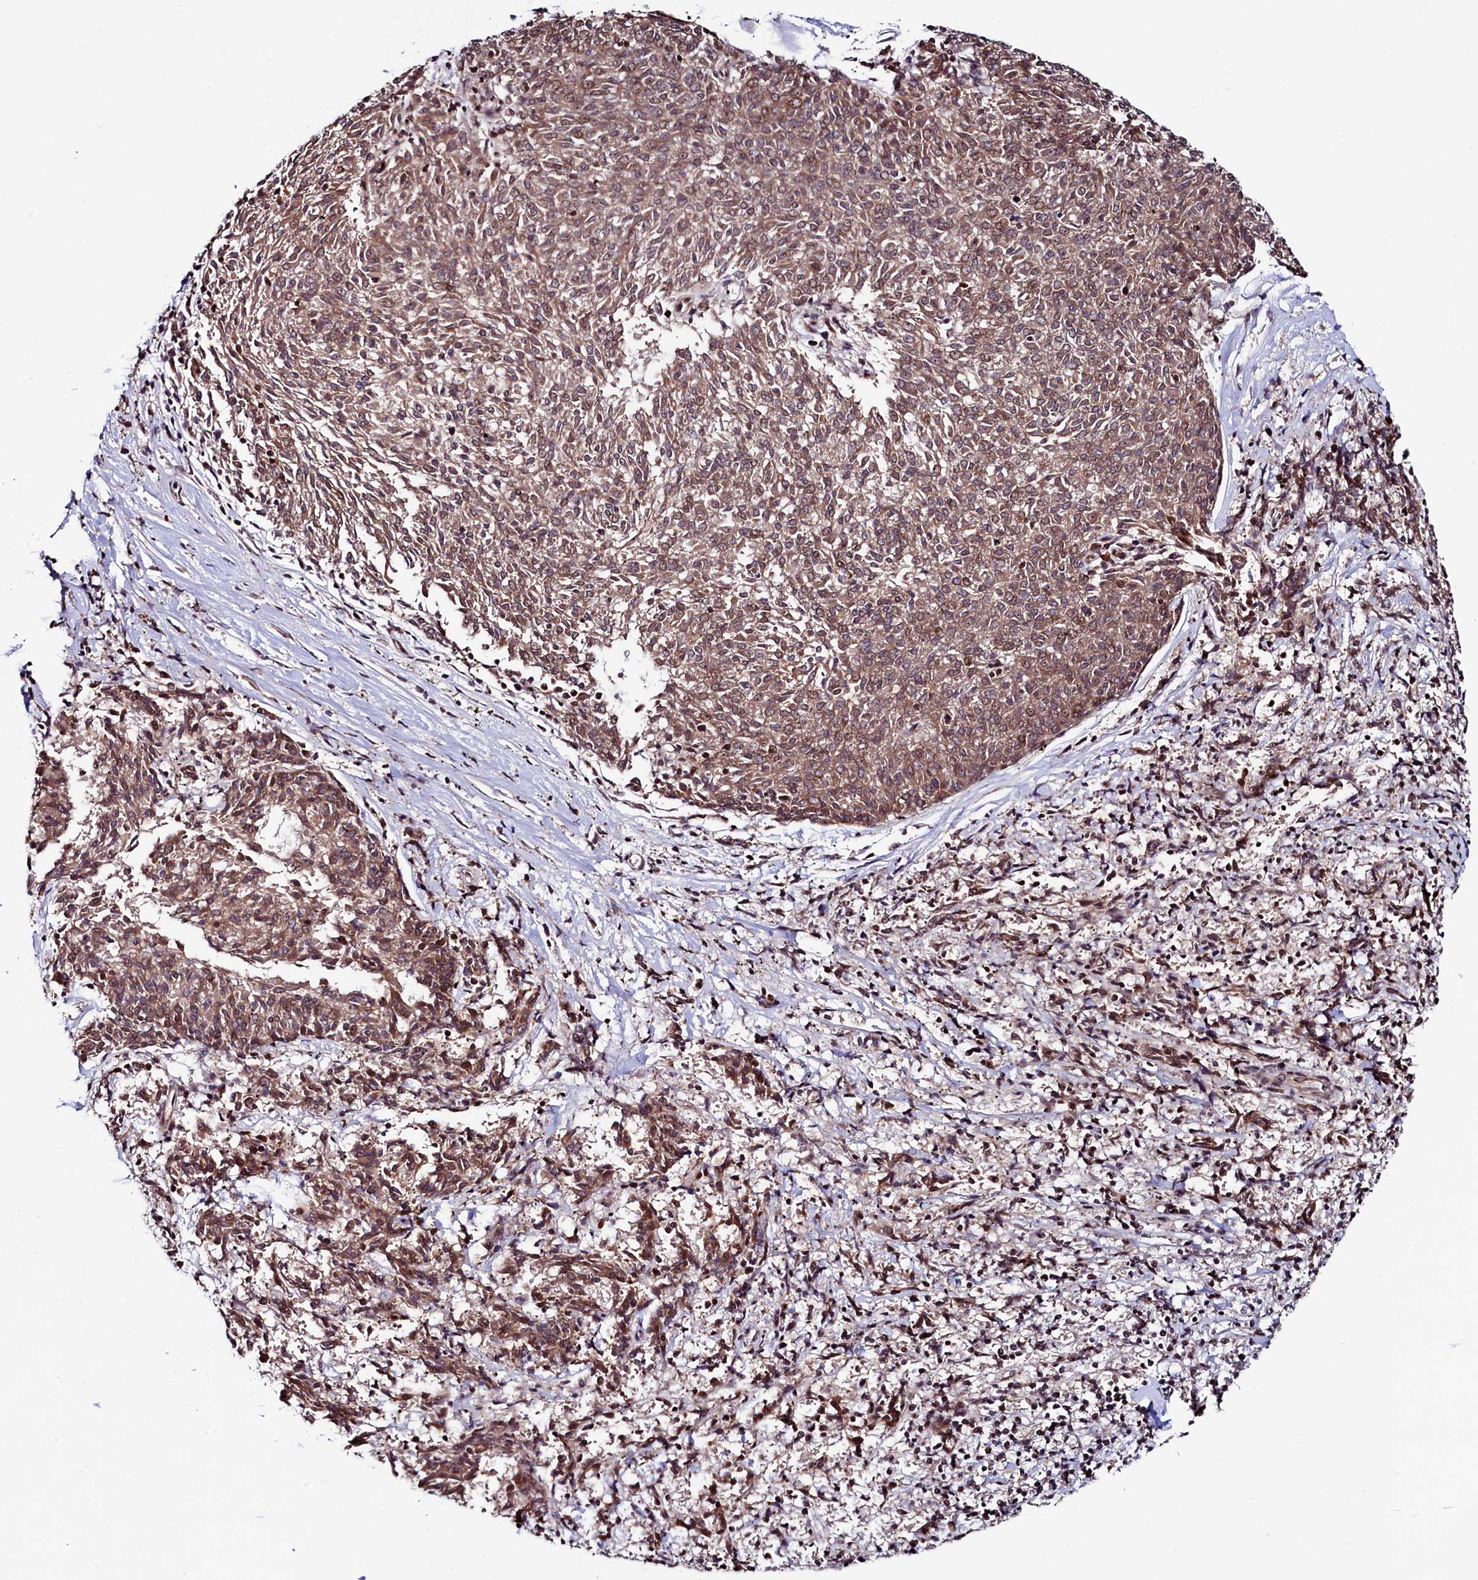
{"staining": {"intensity": "weak", "quantity": ">75%", "location": "cytoplasmic/membranous,nuclear"}, "tissue": "melanoma", "cell_type": "Tumor cells", "image_type": "cancer", "snomed": [{"axis": "morphology", "description": "Malignant melanoma, NOS"}, {"axis": "topography", "description": "Skin"}], "caption": "Melanoma tissue exhibits weak cytoplasmic/membranous and nuclear positivity in approximately >75% of tumor cells, visualized by immunohistochemistry. Using DAB (3,3'-diaminobenzidine) (brown) and hematoxylin (blue) stains, captured at high magnification using brightfield microscopy.", "gene": "LEO1", "patient": {"sex": "female", "age": 72}}